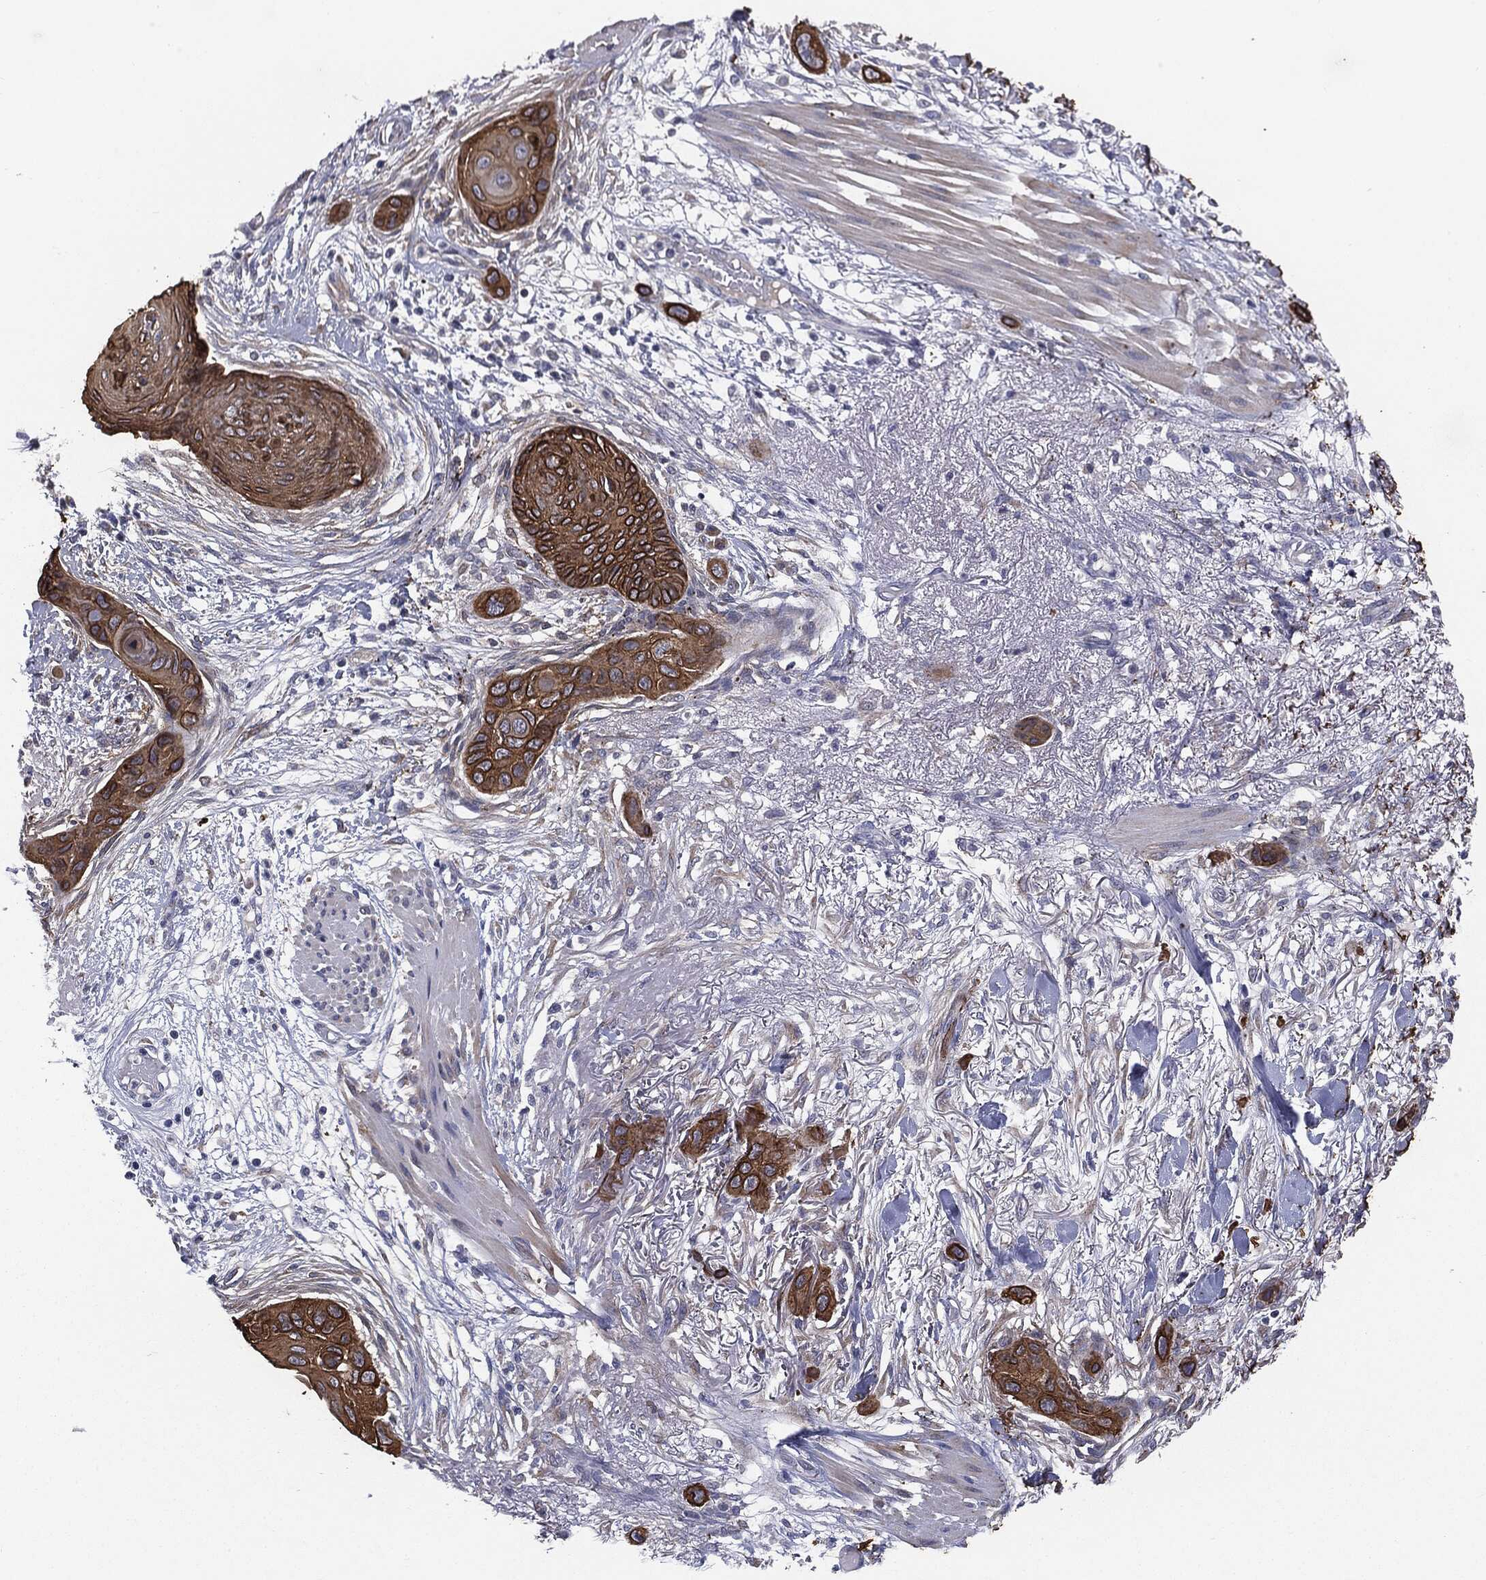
{"staining": {"intensity": "strong", "quantity": ">75%", "location": "cytoplasmic/membranous"}, "tissue": "skin cancer", "cell_type": "Tumor cells", "image_type": "cancer", "snomed": [{"axis": "morphology", "description": "Squamous cell carcinoma, NOS"}, {"axis": "topography", "description": "Skin"}], "caption": "Brown immunohistochemical staining in human squamous cell carcinoma (skin) shows strong cytoplasmic/membranous staining in about >75% of tumor cells. The protein is stained brown, and the nuclei are stained in blue (DAB (3,3'-diaminobenzidine) IHC with brightfield microscopy, high magnification).", "gene": "KRT5", "patient": {"sex": "male", "age": 79}}